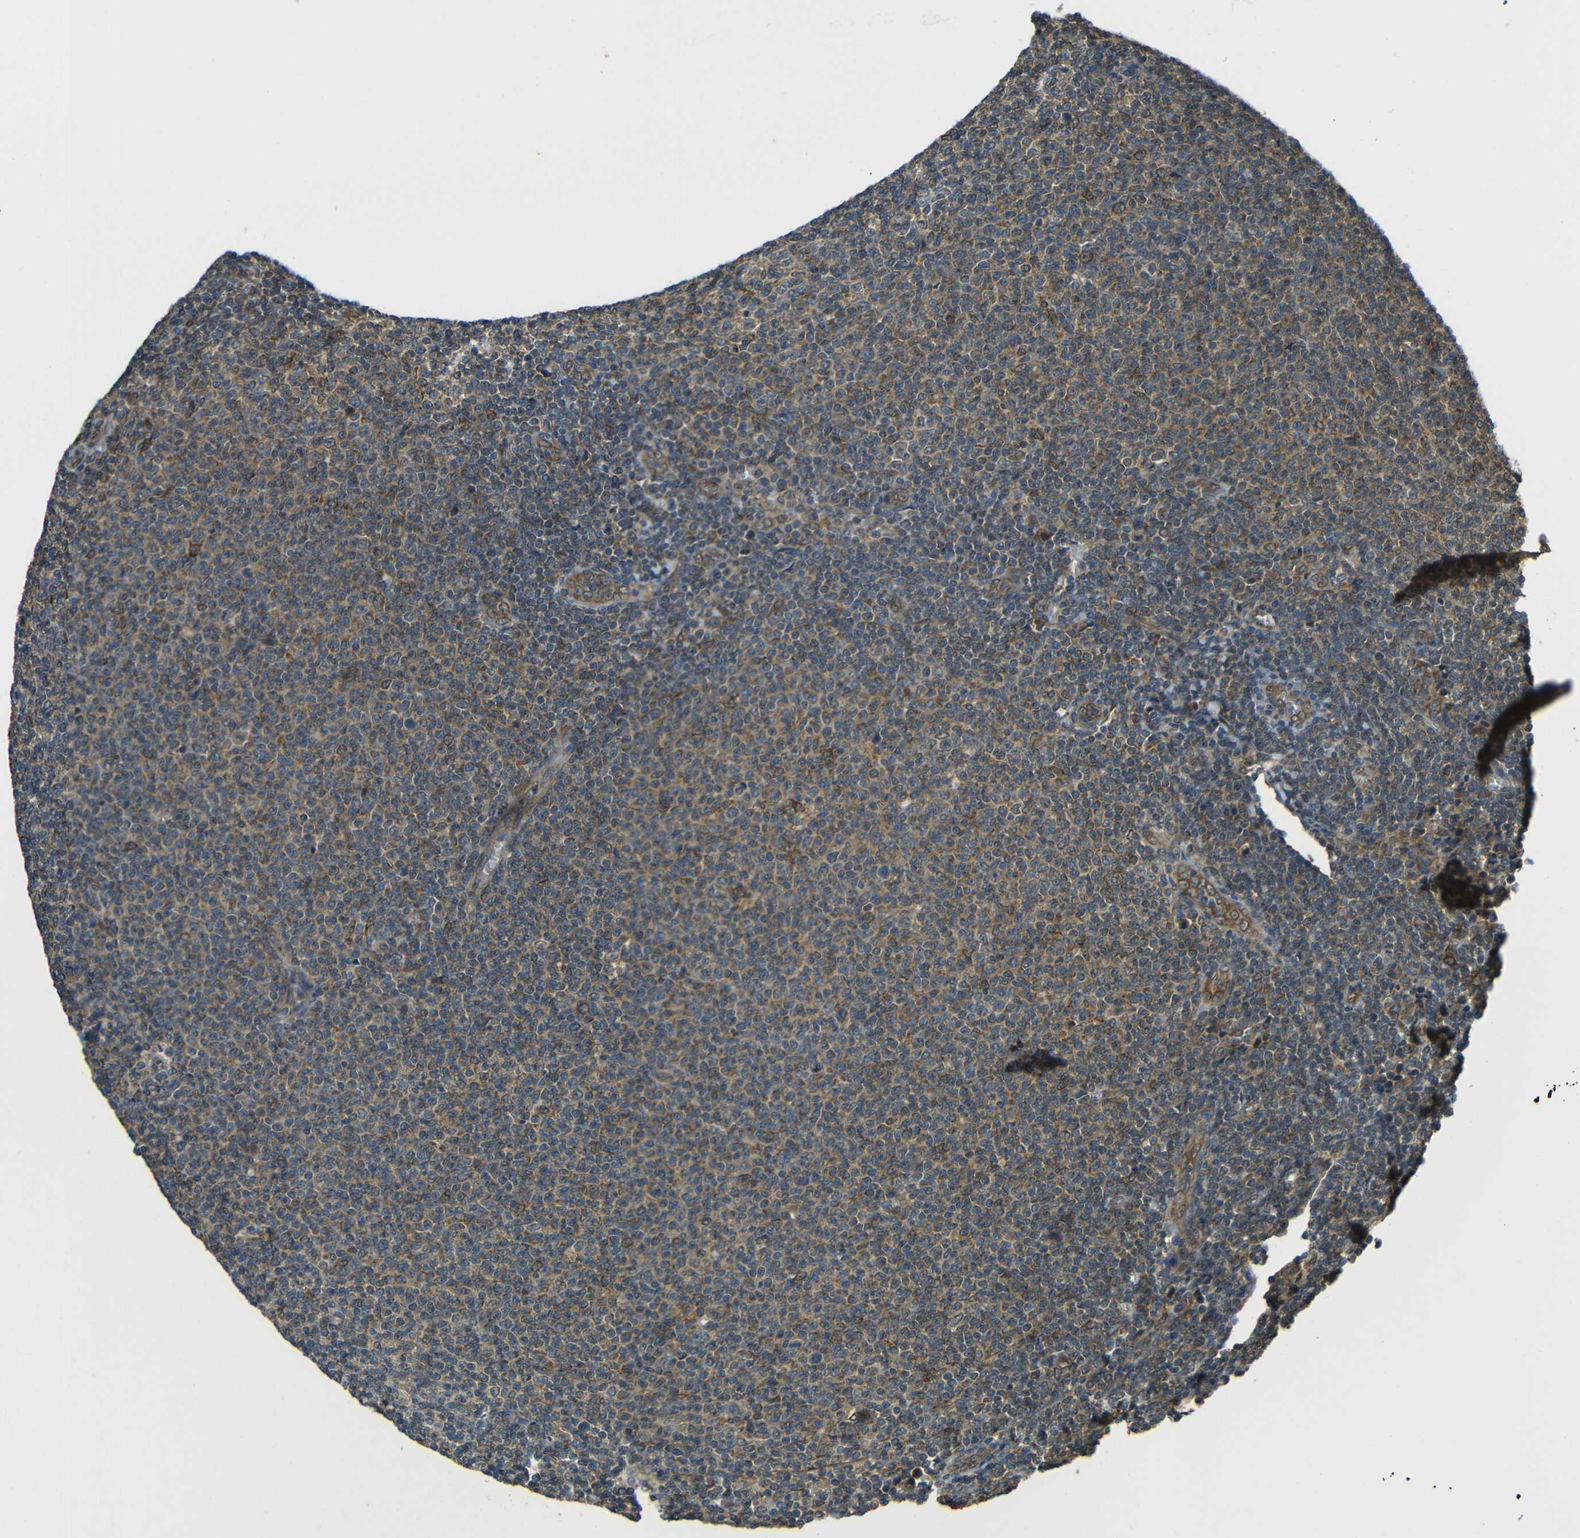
{"staining": {"intensity": "moderate", "quantity": ">75%", "location": "cytoplasmic/membranous"}, "tissue": "lymphoma", "cell_type": "Tumor cells", "image_type": "cancer", "snomed": [{"axis": "morphology", "description": "Malignant lymphoma, non-Hodgkin's type, Low grade"}, {"axis": "topography", "description": "Lymph node"}], "caption": "IHC (DAB) staining of lymphoma reveals moderate cytoplasmic/membranous protein positivity in about >75% of tumor cells.", "gene": "VAPB", "patient": {"sex": "male", "age": 66}}